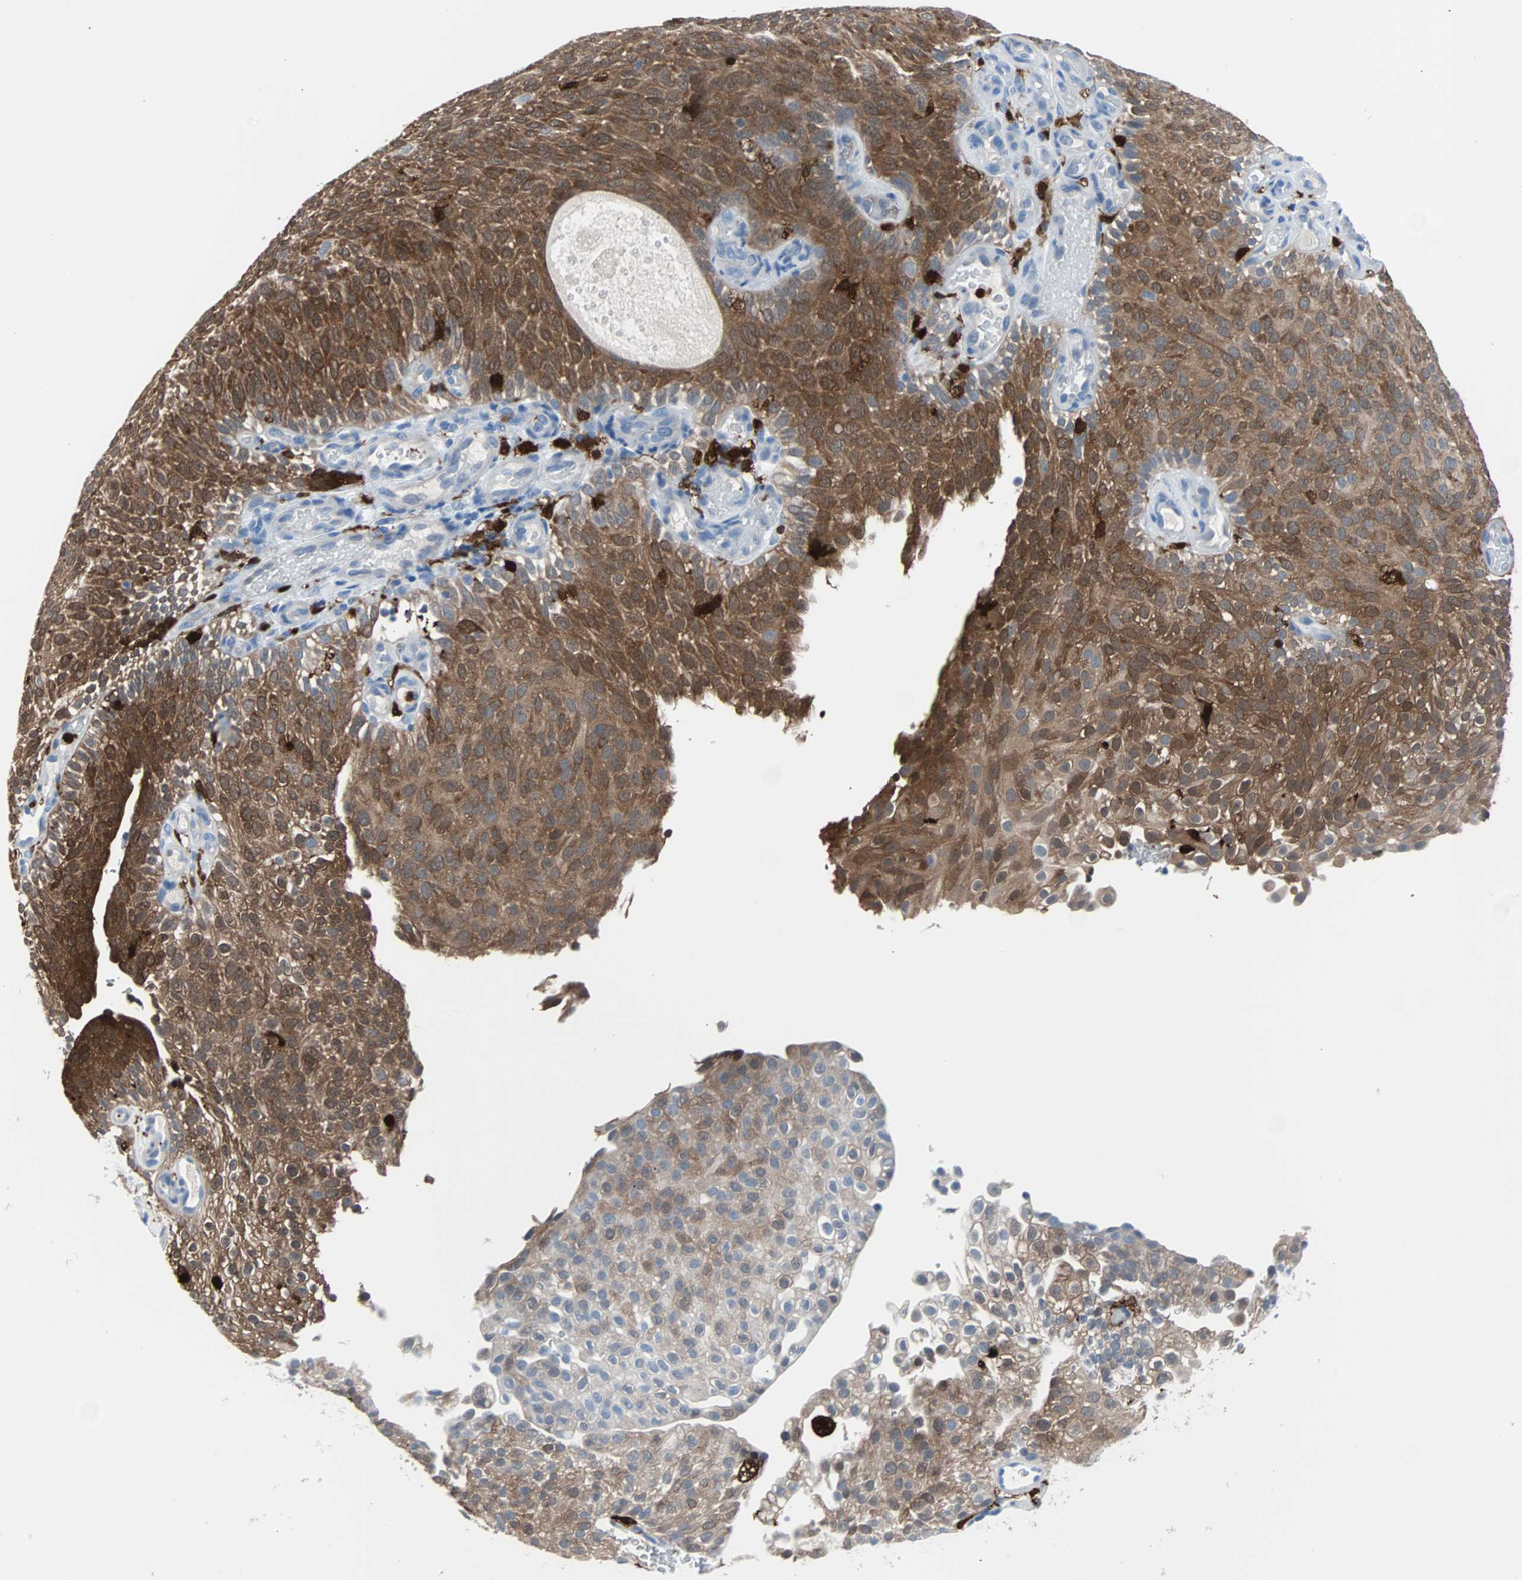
{"staining": {"intensity": "moderate", "quantity": "25%-75%", "location": "cytoplasmic/membranous"}, "tissue": "urothelial cancer", "cell_type": "Tumor cells", "image_type": "cancer", "snomed": [{"axis": "morphology", "description": "Urothelial carcinoma, Low grade"}, {"axis": "topography", "description": "Urinary bladder"}], "caption": "A high-resolution photomicrograph shows immunohistochemistry staining of low-grade urothelial carcinoma, which reveals moderate cytoplasmic/membranous positivity in approximately 25%-75% of tumor cells.", "gene": "SYK", "patient": {"sex": "male", "age": 78}}